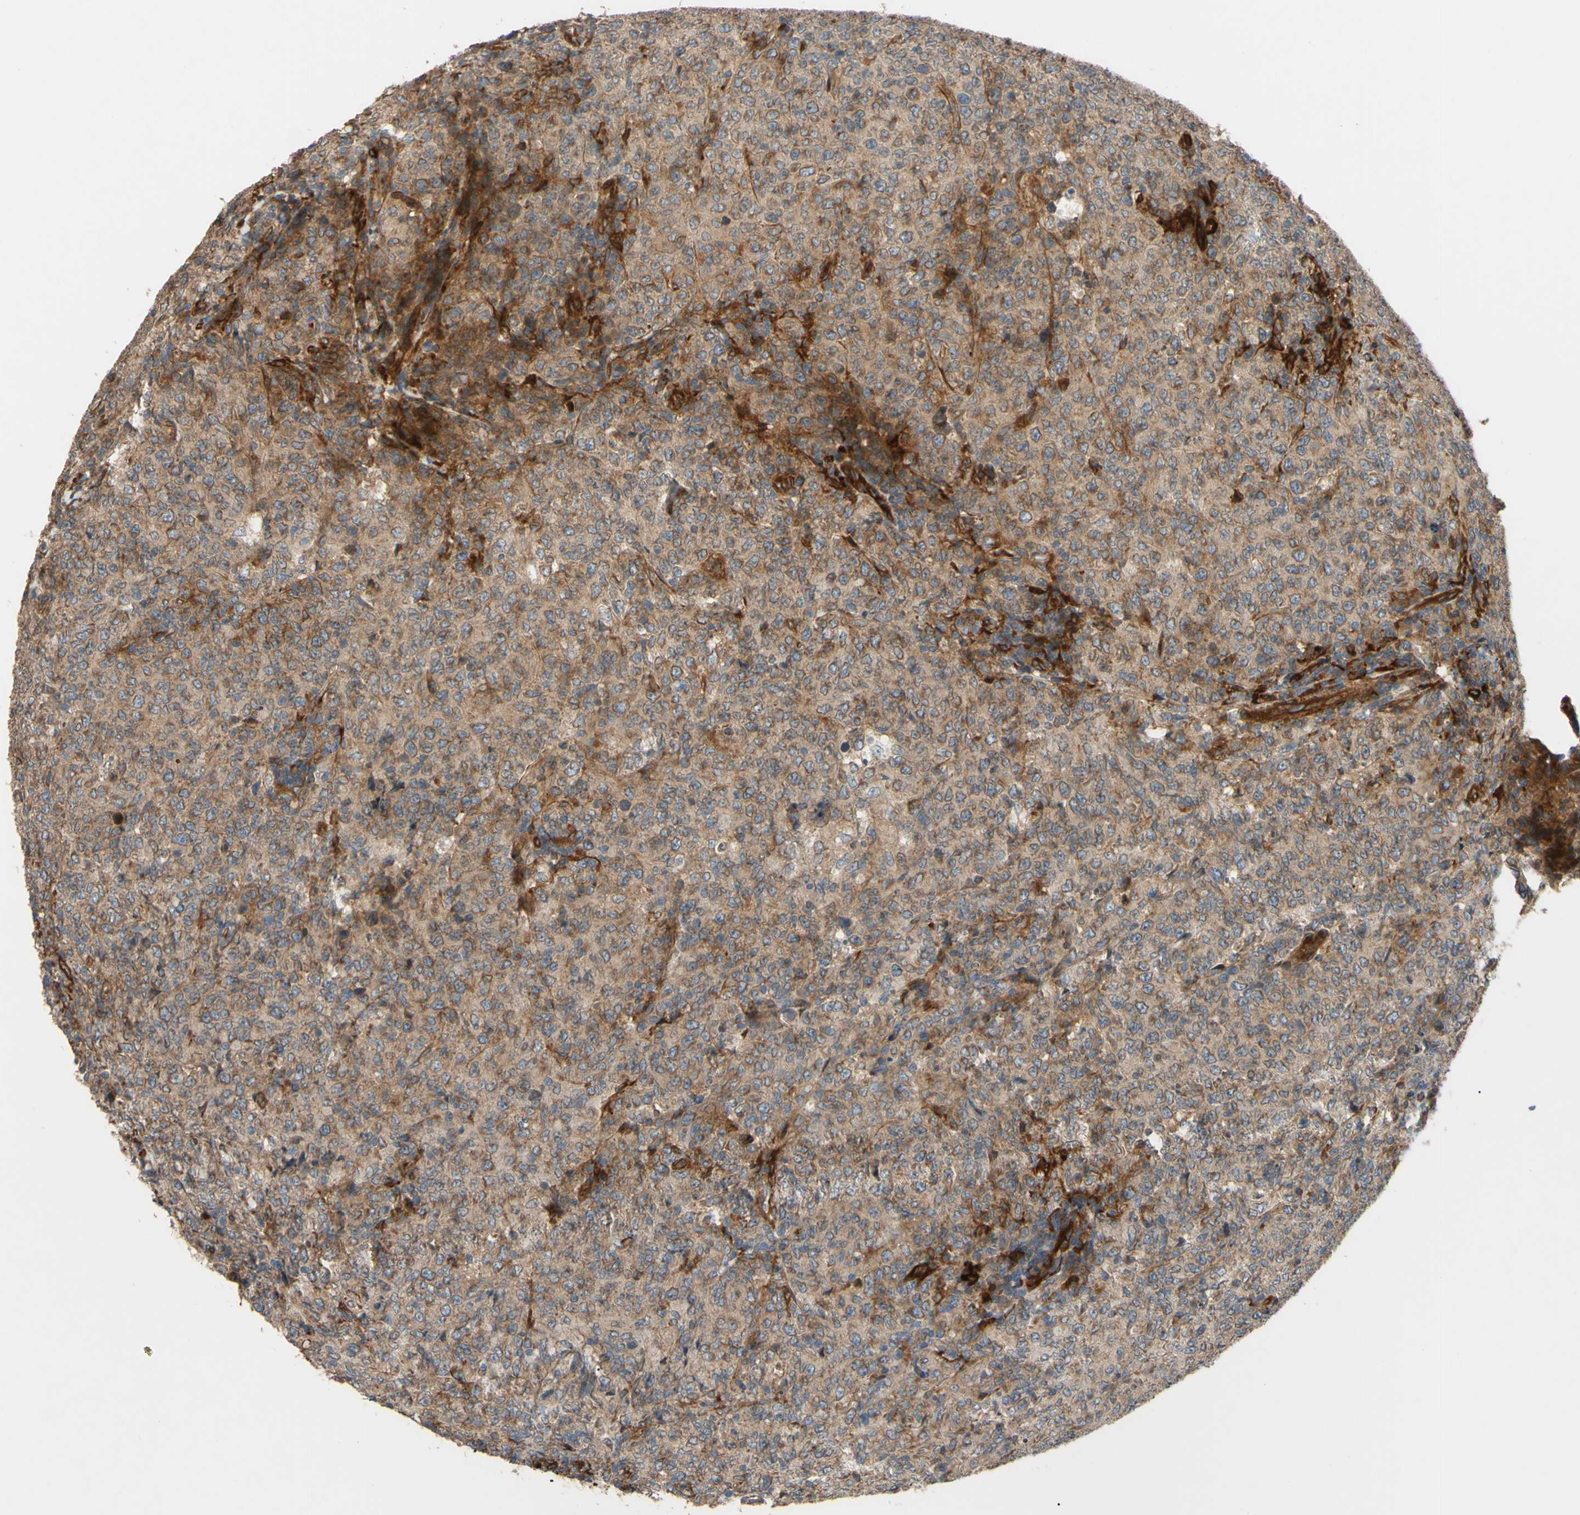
{"staining": {"intensity": "weak", "quantity": "25%-75%", "location": "cytoplasmic/membranous"}, "tissue": "lymphoma", "cell_type": "Tumor cells", "image_type": "cancer", "snomed": [{"axis": "morphology", "description": "Malignant lymphoma, non-Hodgkin's type, High grade"}, {"axis": "topography", "description": "Tonsil"}], "caption": "This is a photomicrograph of immunohistochemistry staining of lymphoma, which shows weak staining in the cytoplasmic/membranous of tumor cells.", "gene": "SPTLC1", "patient": {"sex": "female", "age": 36}}